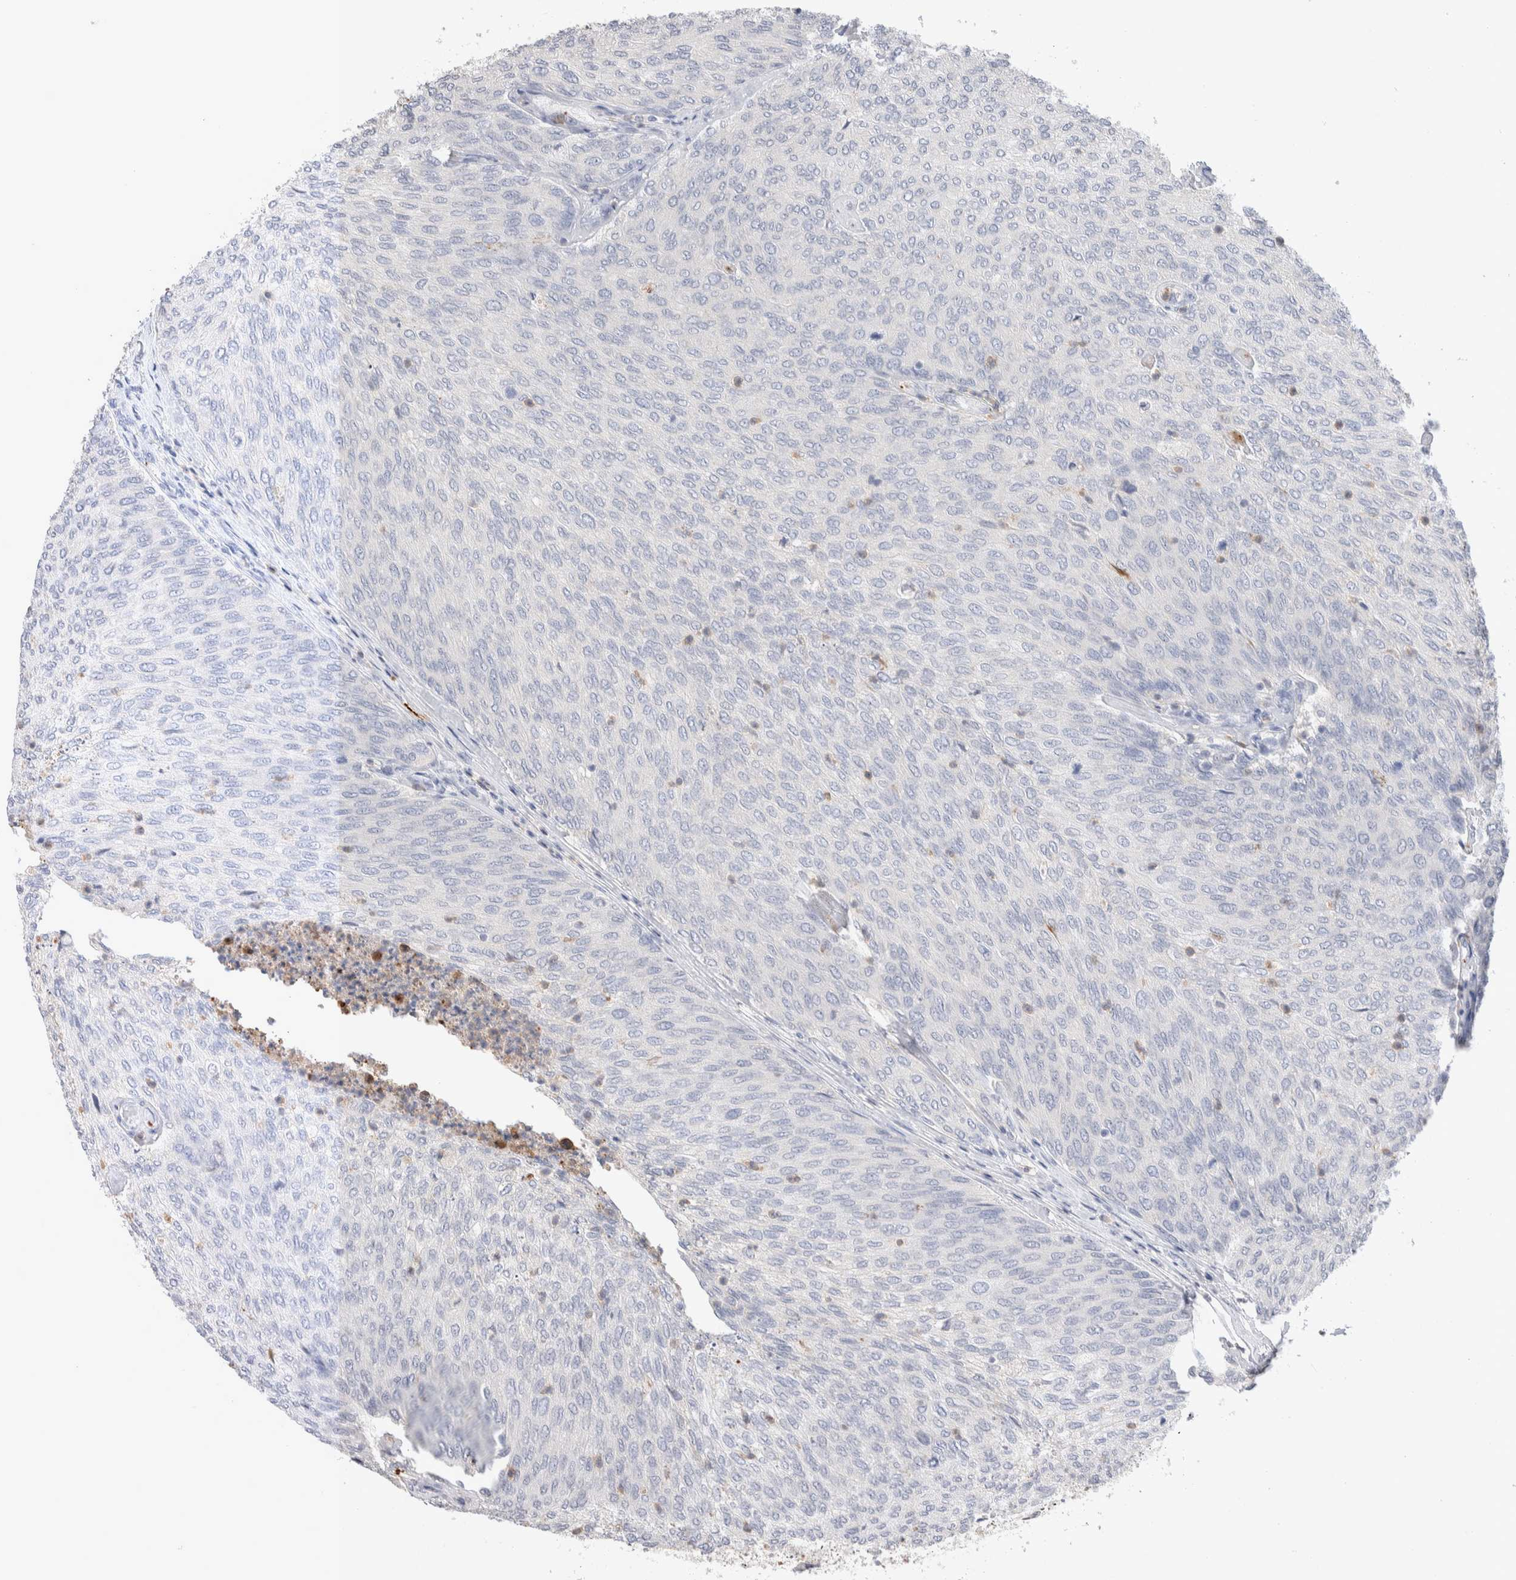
{"staining": {"intensity": "negative", "quantity": "none", "location": "none"}, "tissue": "urothelial cancer", "cell_type": "Tumor cells", "image_type": "cancer", "snomed": [{"axis": "morphology", "description": "Urothelial carcinoma, Low grade"}, {"axis": "topography", "description": "Urinary bladder"}], "caption": "DAB immunohistochemical staining of urothelial cancer reveals no significant positivity in tumor cells.", "gene": "FFAR2", "patient": {"sex": "female", "age": 79}}